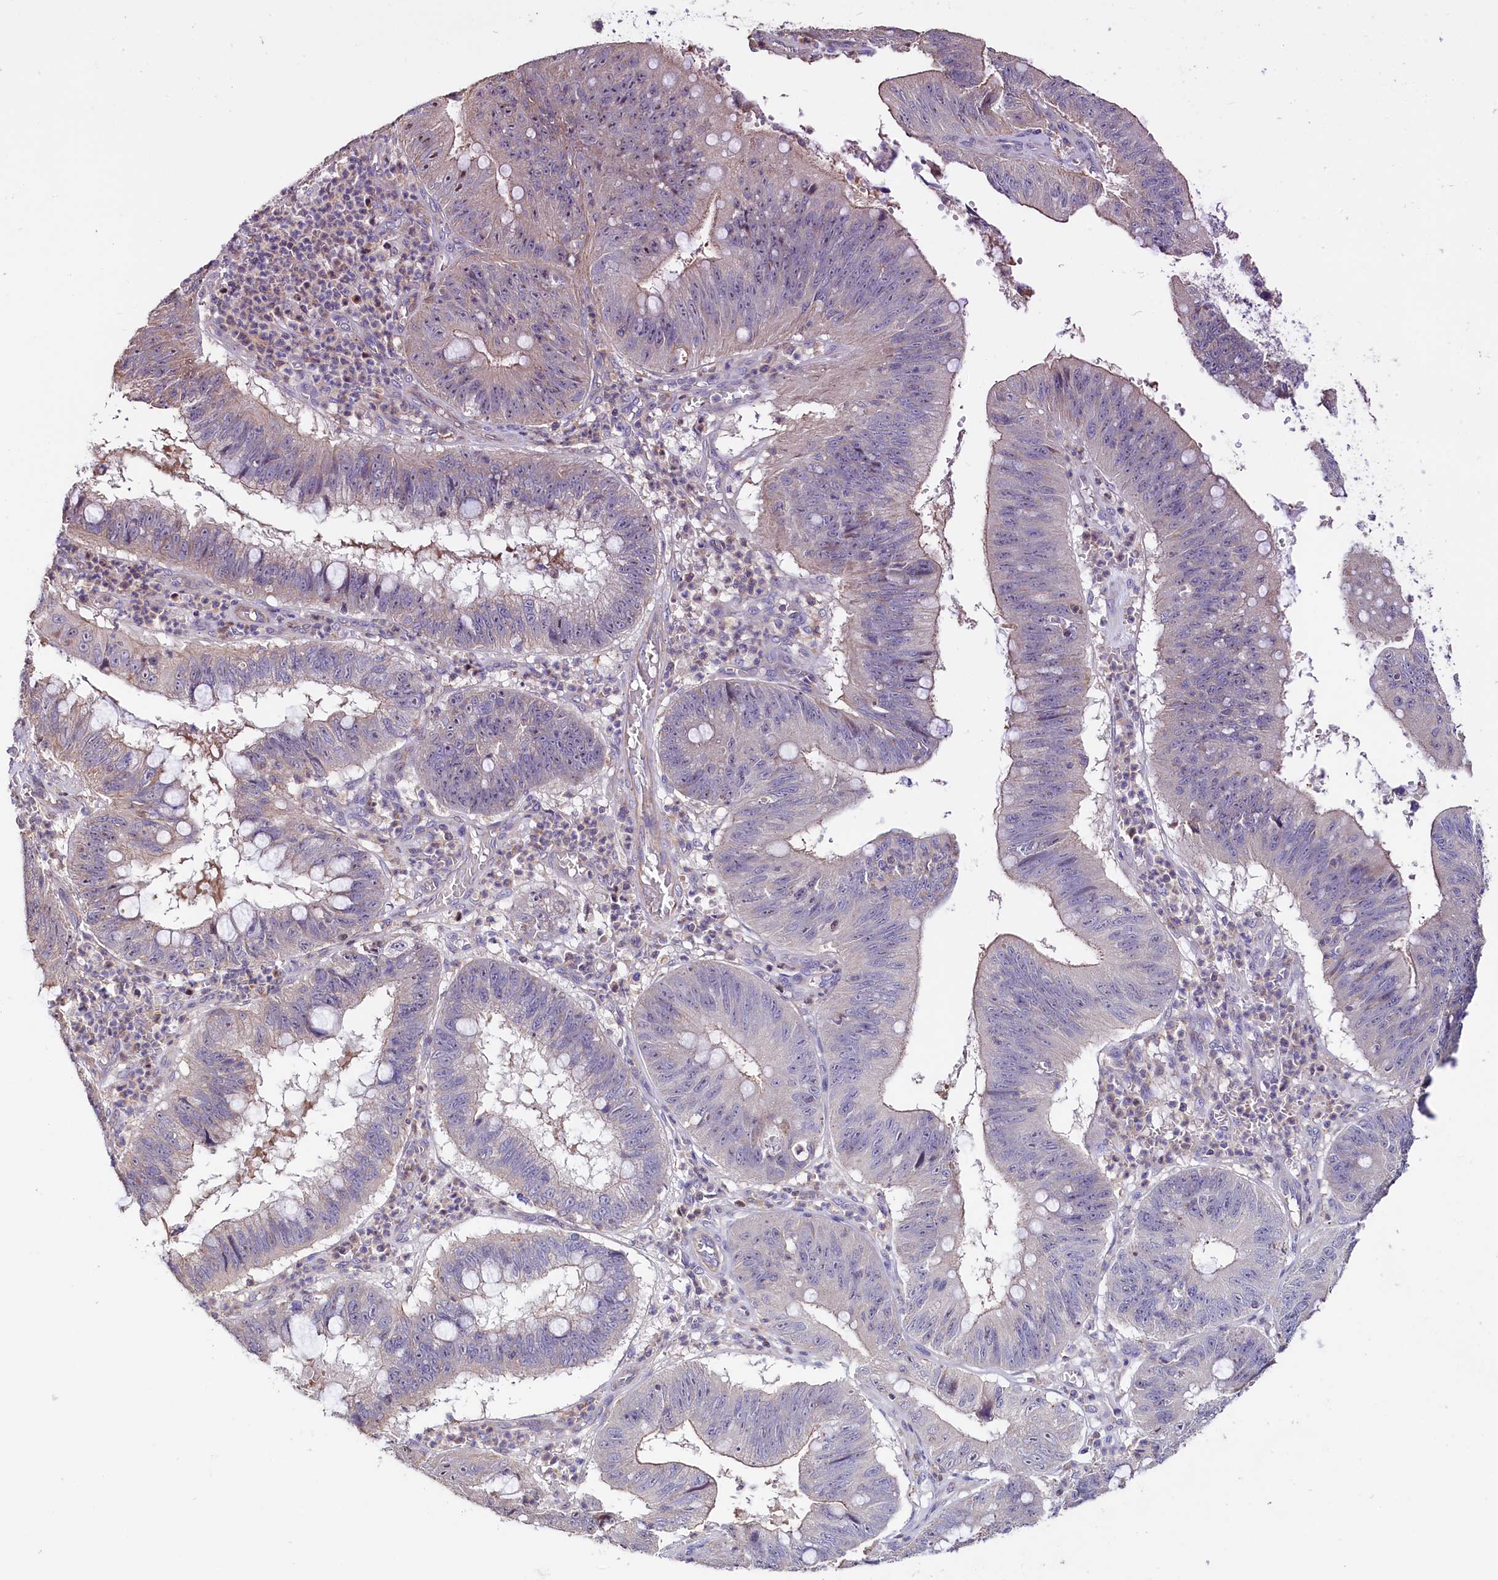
{"staining": {"intensity": "moderate", "quantity": "<25%", "location": "cytoplasmic/membranous"}, "tissue": "stomach cancer", "cell_type": "Tumor cells", "image_type": "cancer", "snomed": [{"axis": "morphology", "description": "Adenocarcinoma, NOS"}, {"axis": "topography", "description": "Stomach"}], "caption": "Stomach adenocarcinoma was stained to show a protein in brown. There is low levels of moderate cytoplasmic/membranous expression in about <25% of tumor cells. (DAB IHC with brightfield microscopy, high magnification).", "gene": "RPUSD3", "patient": {"sex": "male", "age": 59}}